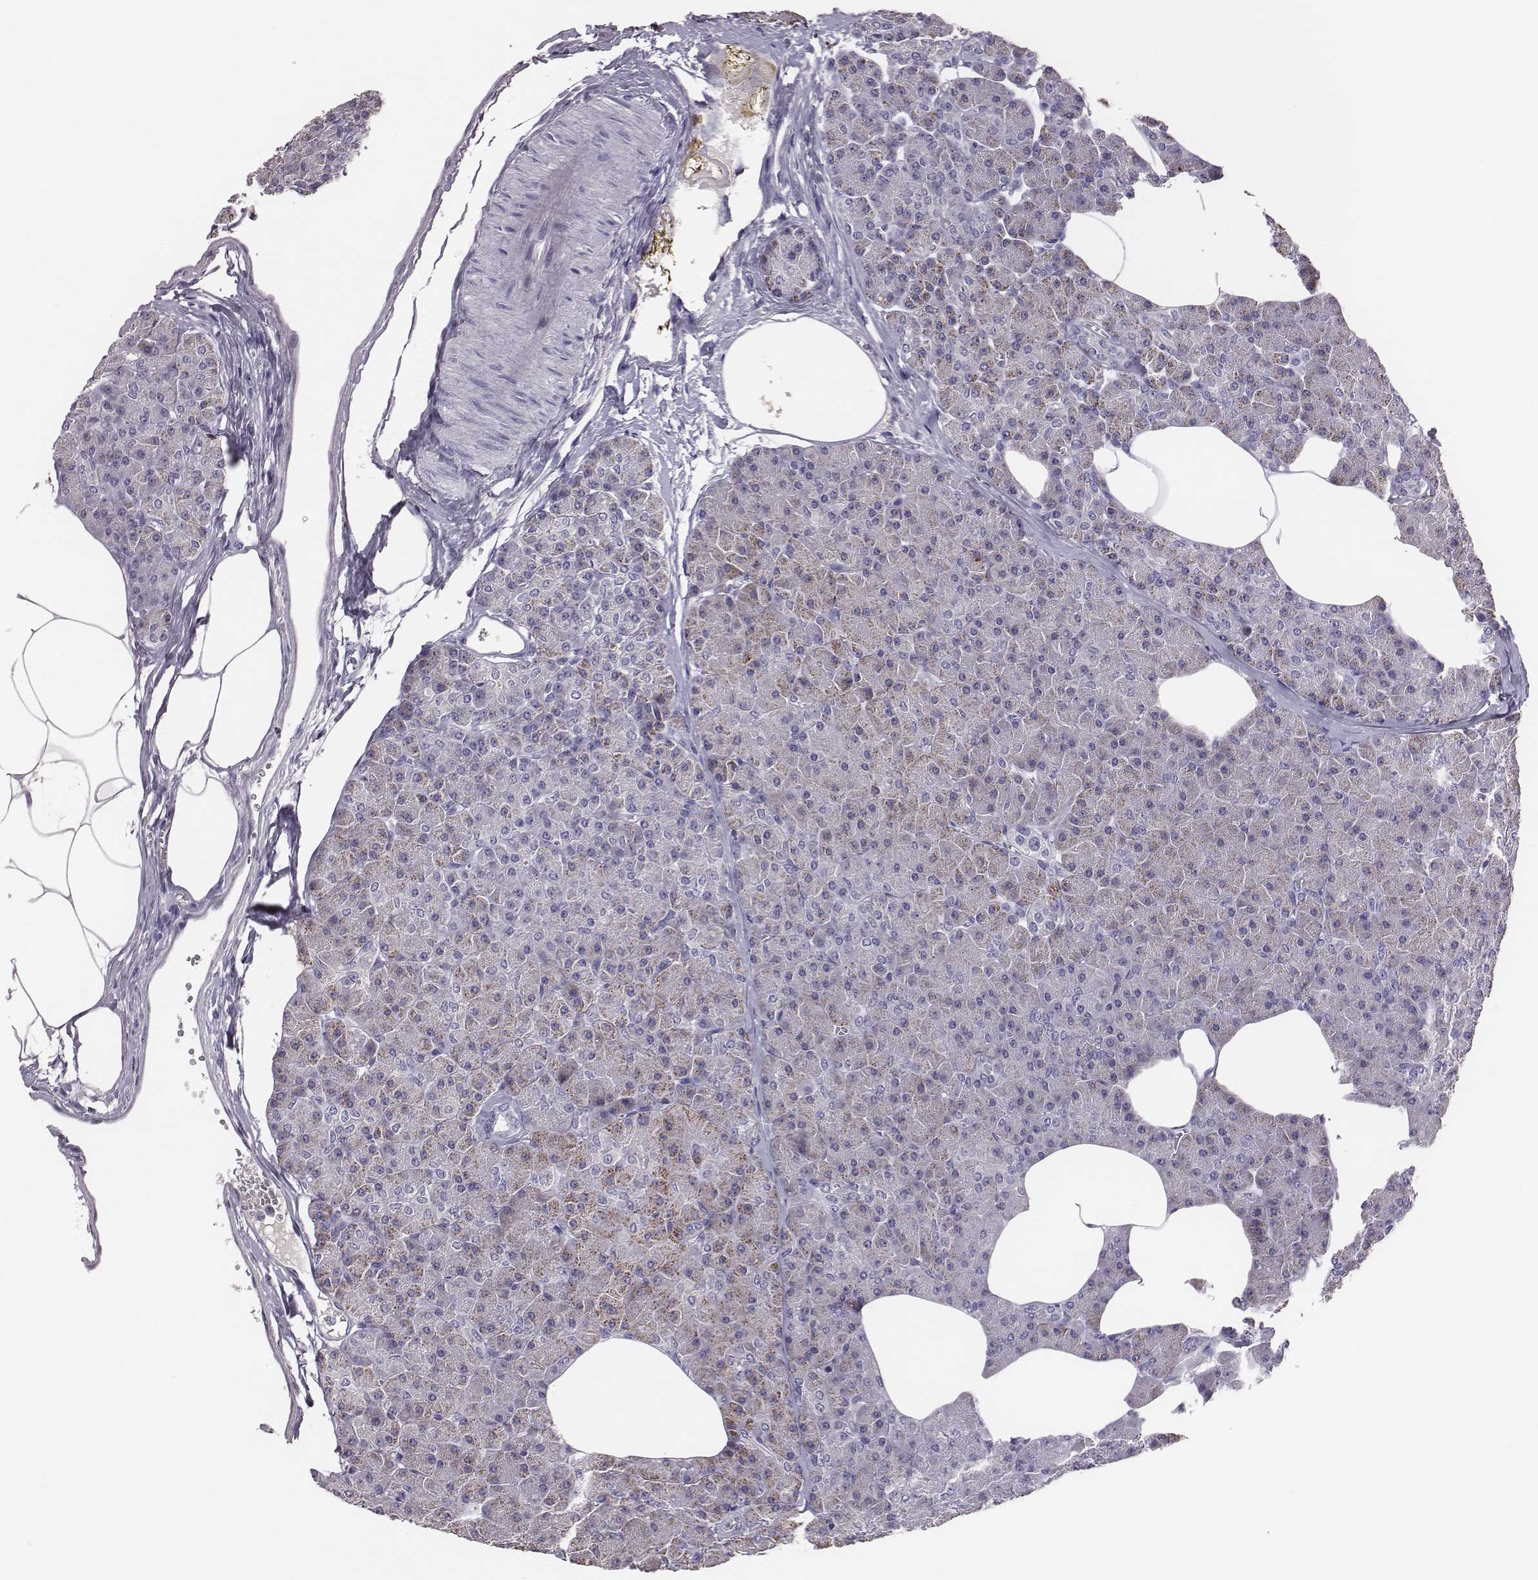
{"staining": {"intensity": "negative", "quantity": "none", "location": "none"}, "tissue": "pancreas", "cell_type": "Exocrine glandular cells", "image_type": "normal", "snomed": [{"axis": "morphology", "description": "Normal tissue, NOS"}, {"axis": "topography", "description": "Pancreas"}], "caption": "A high-resolution micrograph shows immunohistochemistry (IHC) staining of unremarkable pancreas, which displays no significant positivity in exocrine glandular cells.", "gene": "EN1", "patient": {"sex": "female", "age": 45}}